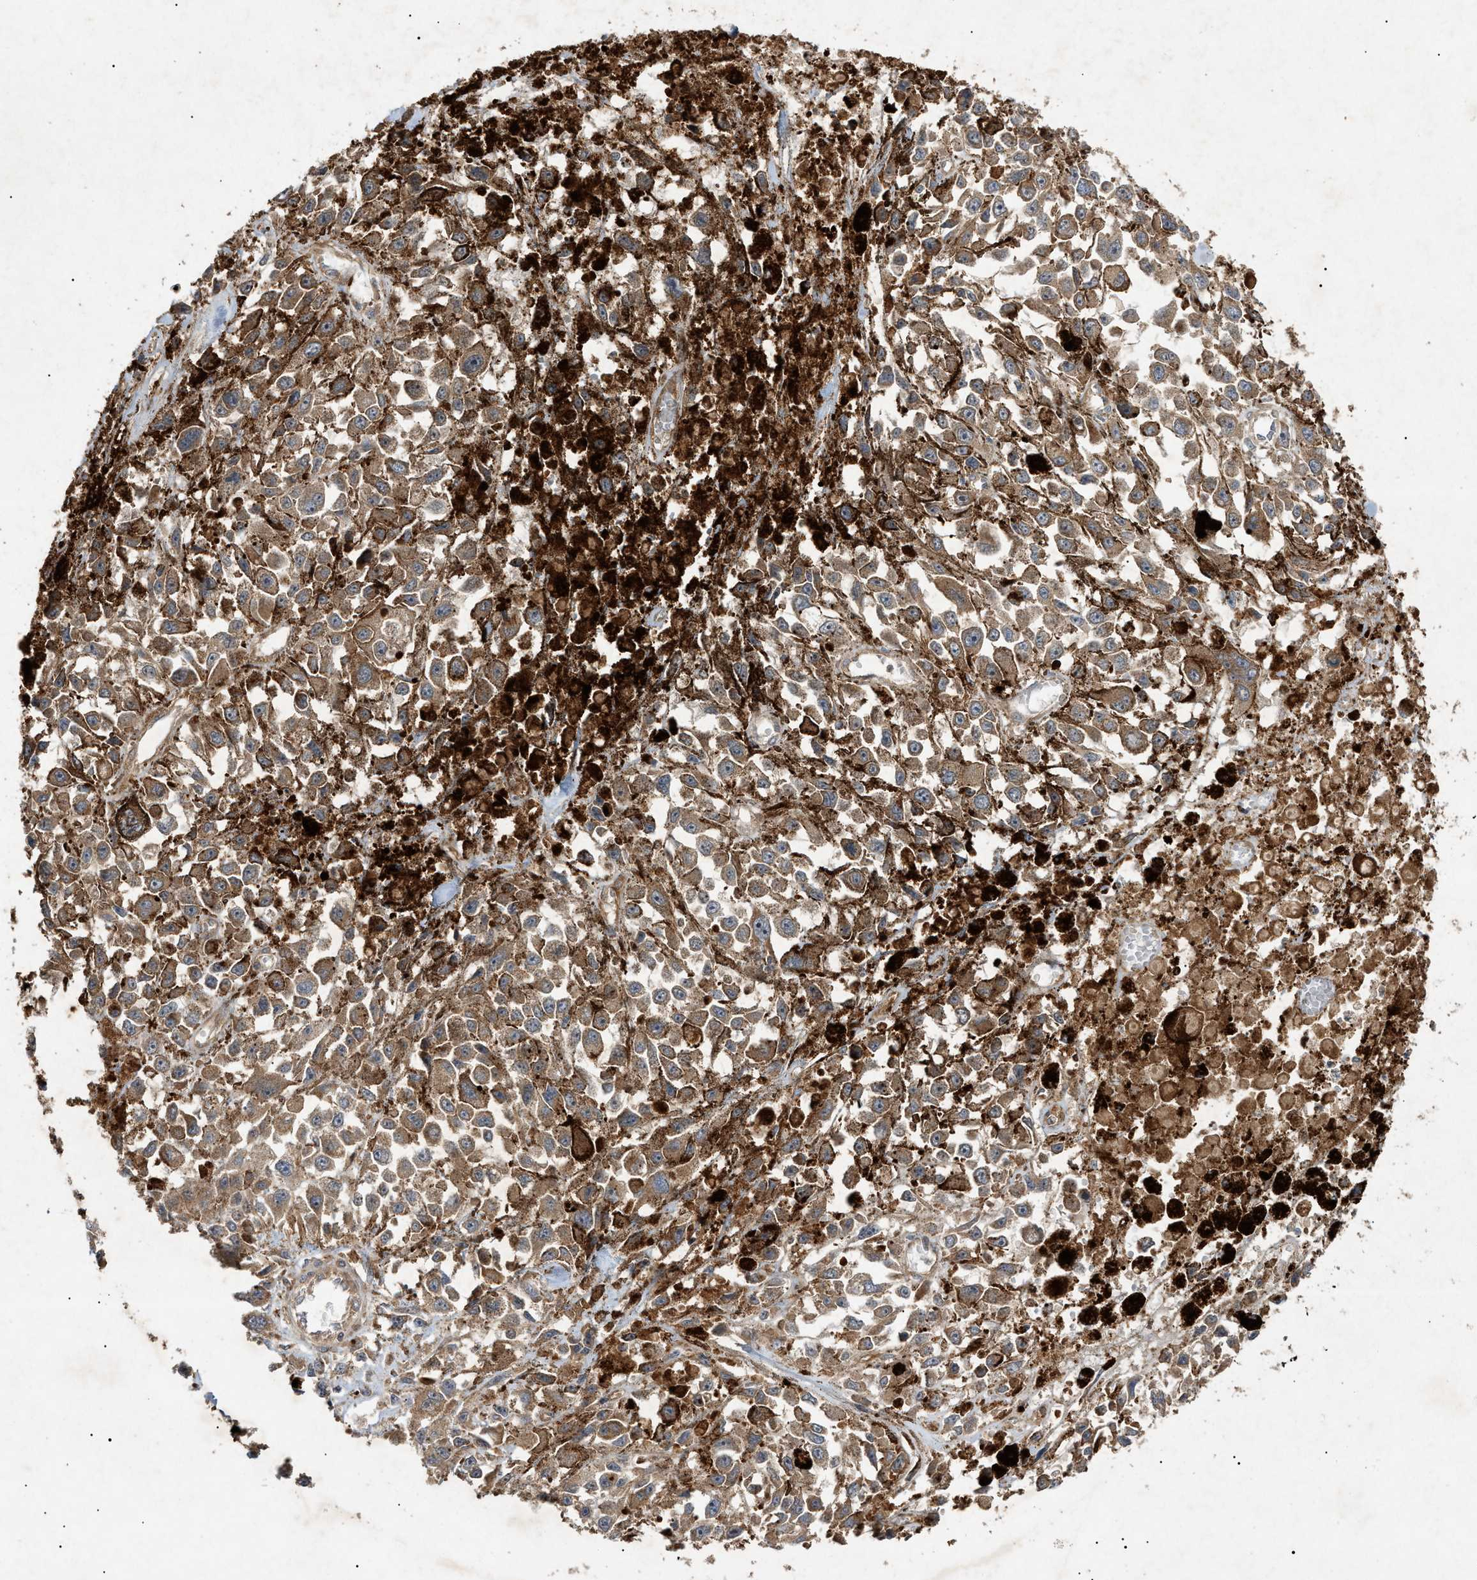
{"staining": {"intensity": "moderate", "quantity": ">75%", "location": "cytoplasmic/membranous"}, "tissue": "melanoma", "cell_type": "Tumor cells", "image_type": "cancer", "snomed": [{"axis": "morphology", "description": "Malignant melanoma, Metastatic site"}, {"axis": "topography", "description": "Lymph node"}], "caption": "Melanoma tissue reveals moderate cytoplasmic/membranous staining in approximately >75% of tumor cells", "gene": "MTCH1", "patient": {"sex": "male", "age": 59}}